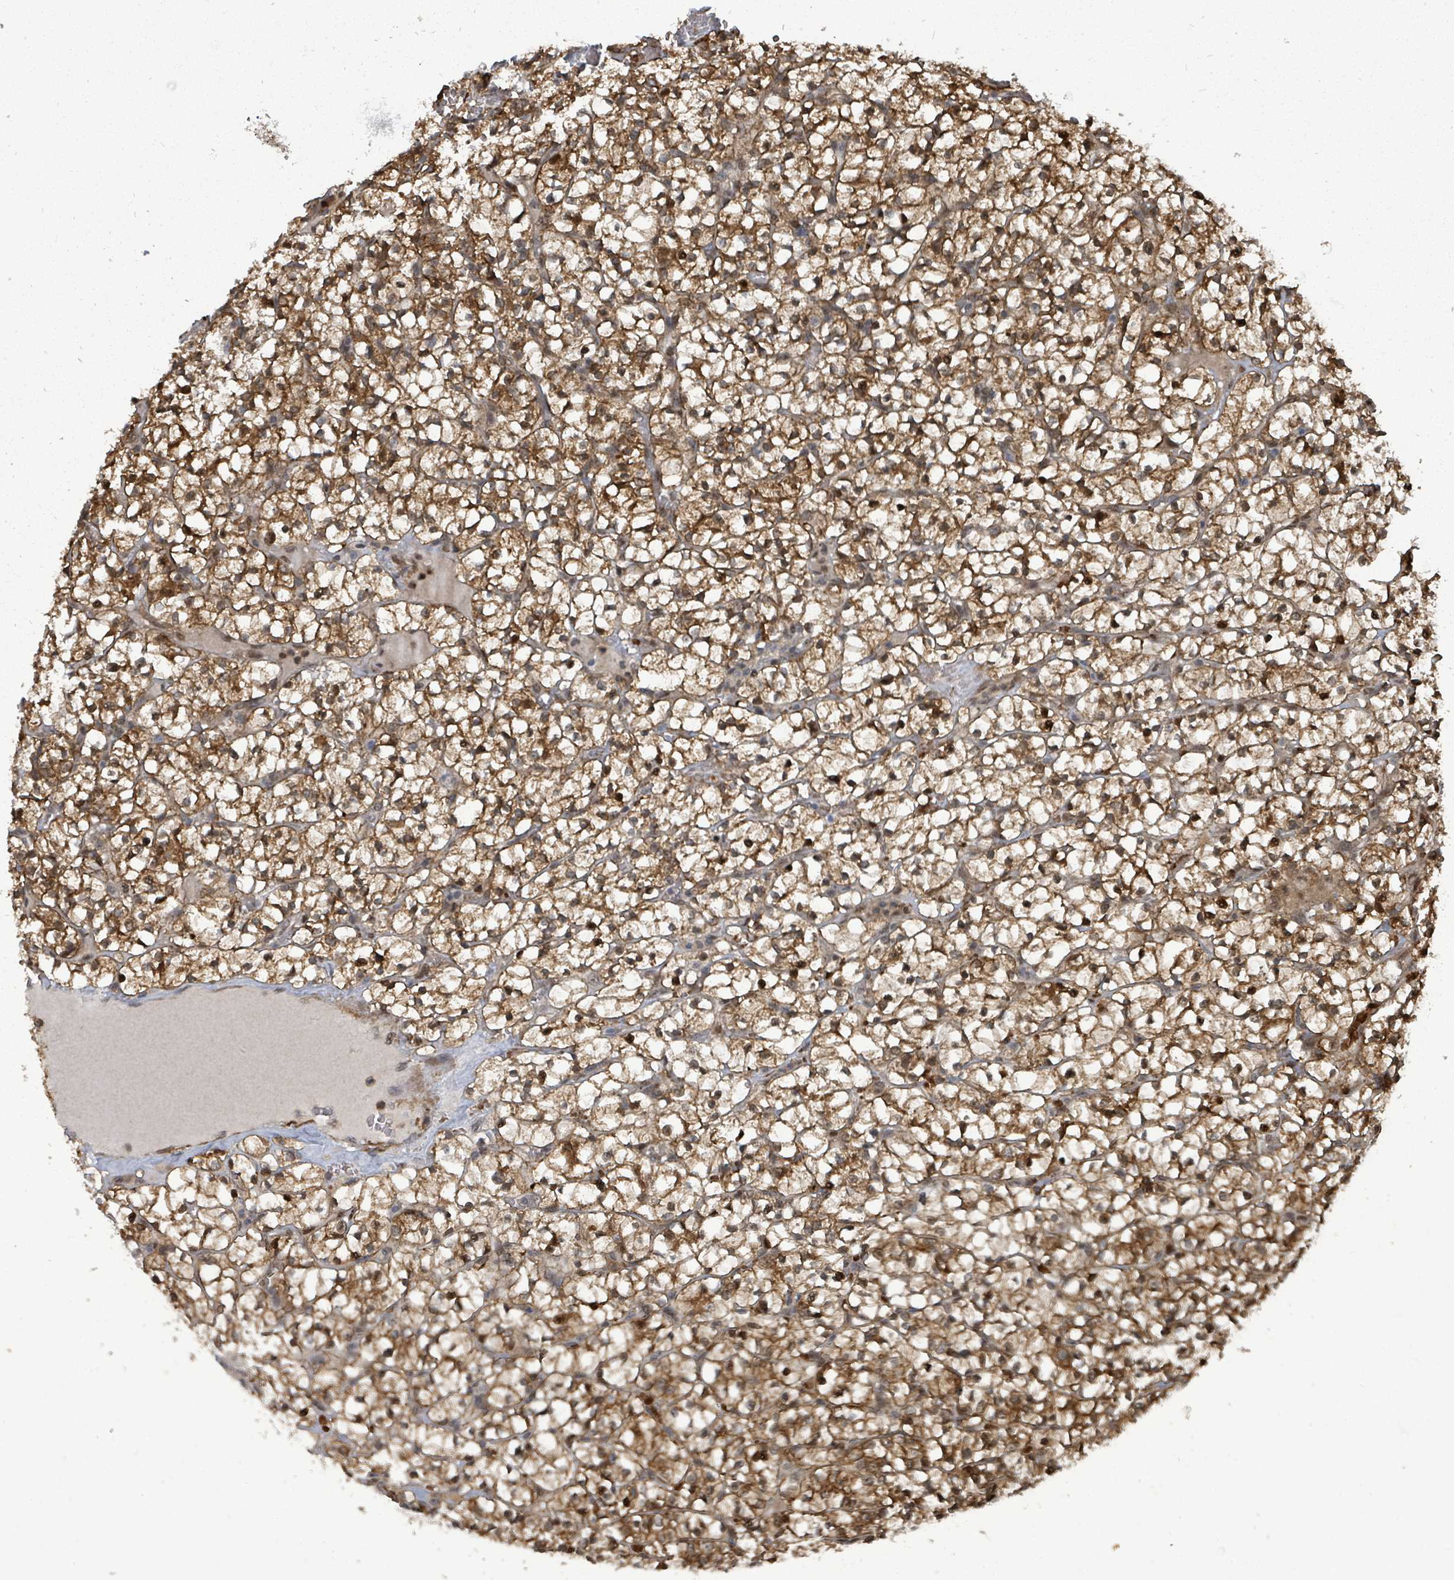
{"staining": {"intensity": "strong", "quantity": ">75%", "location": "cytoplasmic/membranous,nuclear"}, "tissue": "renal cancer", "cell_type": "Tumor cells", "image_type": "cancer", "snomed": [{"axis": "morphology", "description": "Adenocarcinoma, NOS"}, {"axis": "topography", "description": "Kidney"}], "caption": "Protein expression by immunohistochemistry demonstrates strong cytoplasmic/membranous and nuclear positivity in approximately >75% of tumor cells in renal cancer.", "gene": "TRDMT1", "patient": {"sex": "female", "age": 64}}